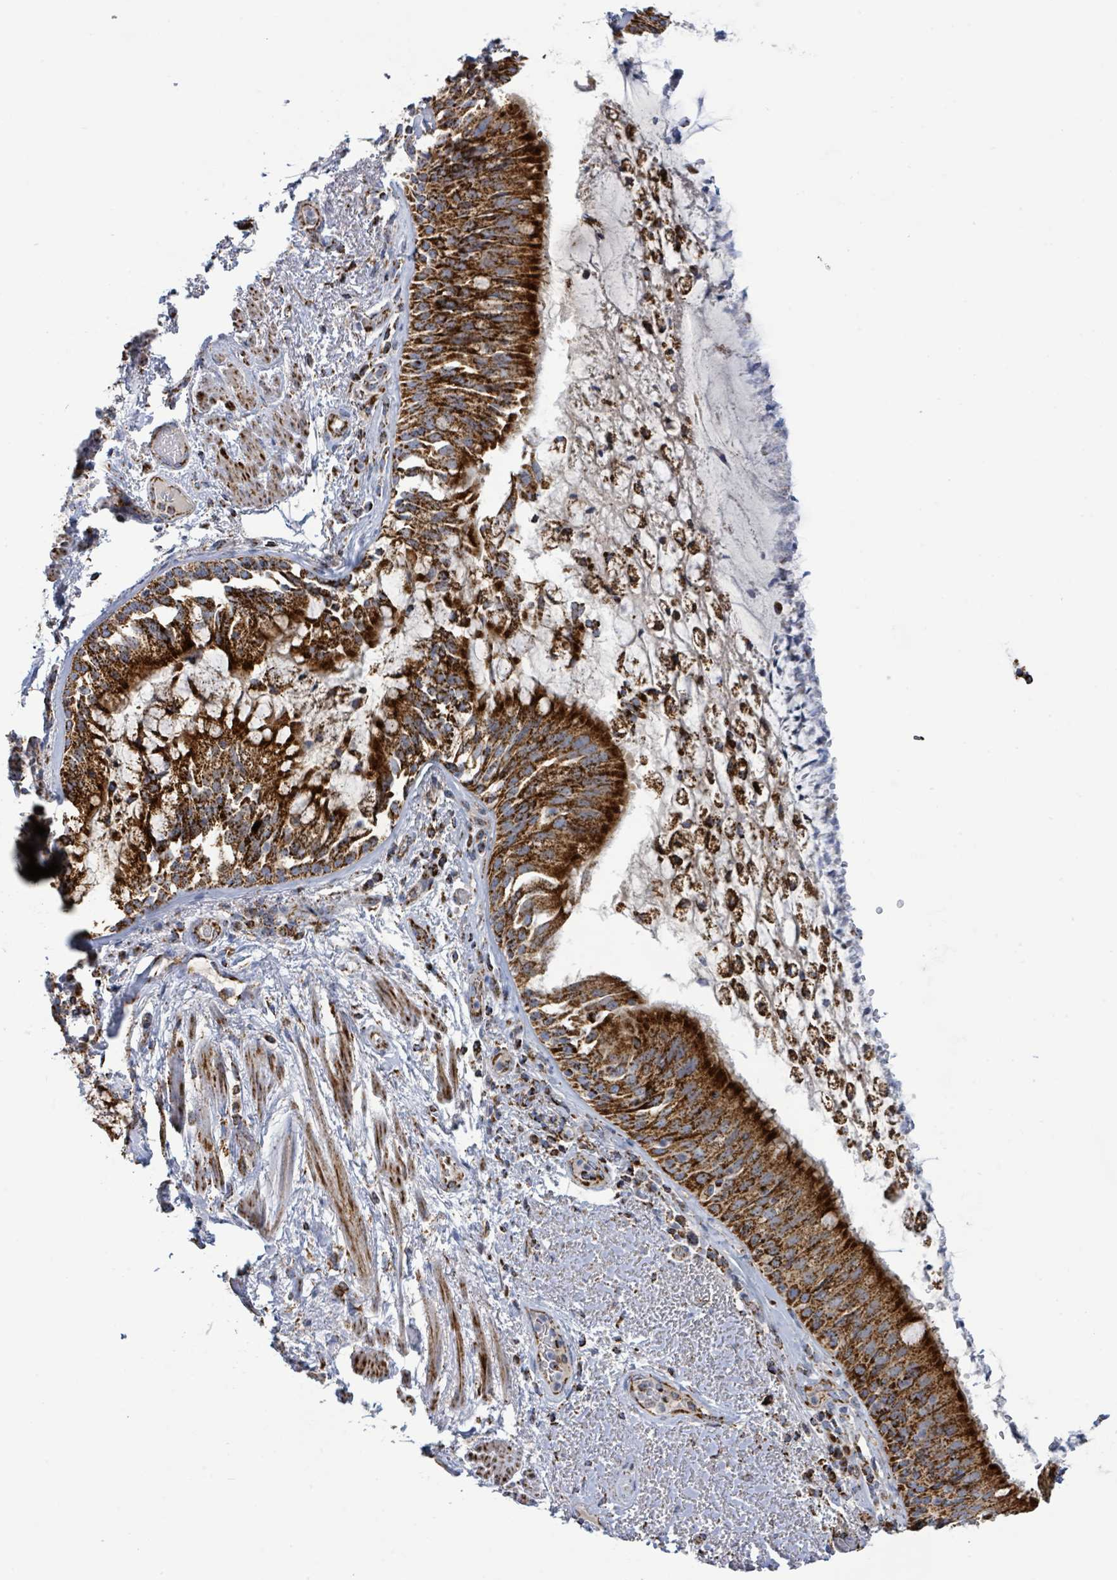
{"staining": {"intensity": "strong", "quantity": ">75%", "location": "cytoplasmic/membranous"}, "tissue": "bronchus", "cell_type": "Respiratory epithelial cells", "image_type": "normal", "snomed": [{"axis": "morphology", "description": "Normal tissue, NOS"}, {"axis": "topography", "description": "Cartilage tissue"}, {"axis": "topography", "description": "Bronchus"}], "caption": "Normal bronchus shows strong cytoplasmic/membranous staining in about >75% of respiratory epithelial cells The protein is shown in brown color, while the nuclei are stained blue..", "gene": "SUCLG2", "patient": {"sex": "male", "age": 63}}